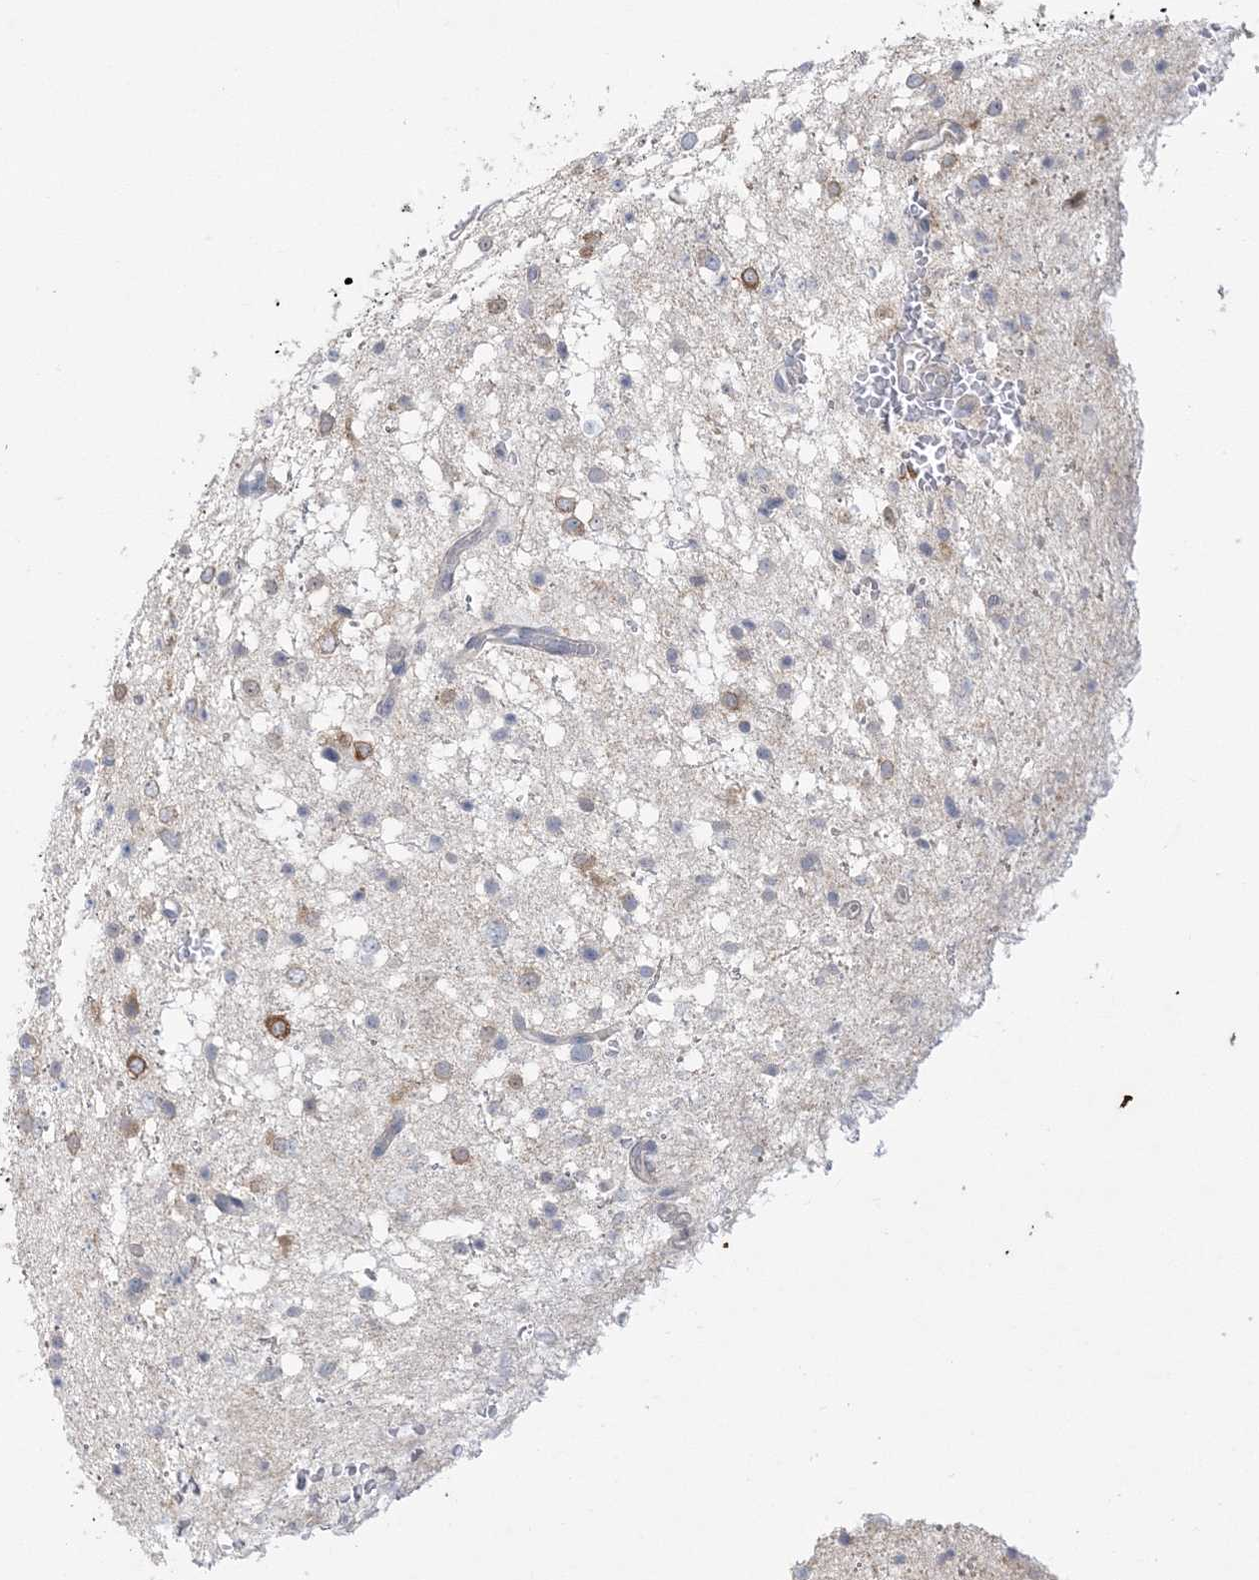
{"staining": {"intensity": "moderate", "quantity": "<25%", "location": "cytoplasmic/membranous"}, "tissue": "glioma", "cell_type": "Tumor cells", "image_type": "cancer", "snomed": [{"axis": "morphology", "description": "Glioma, malignant, Low grade"}, {"axis": "topography", "description": "Brain"}], "caption": "Malignant low-grade glioma stained for a protein (brown) exhibits moderate cytoplasmic/membranous positive positivity in approximately <25% of tumor cells.", "gene": "KIF3A", "patient": {"sex": "female", "age": 37}}